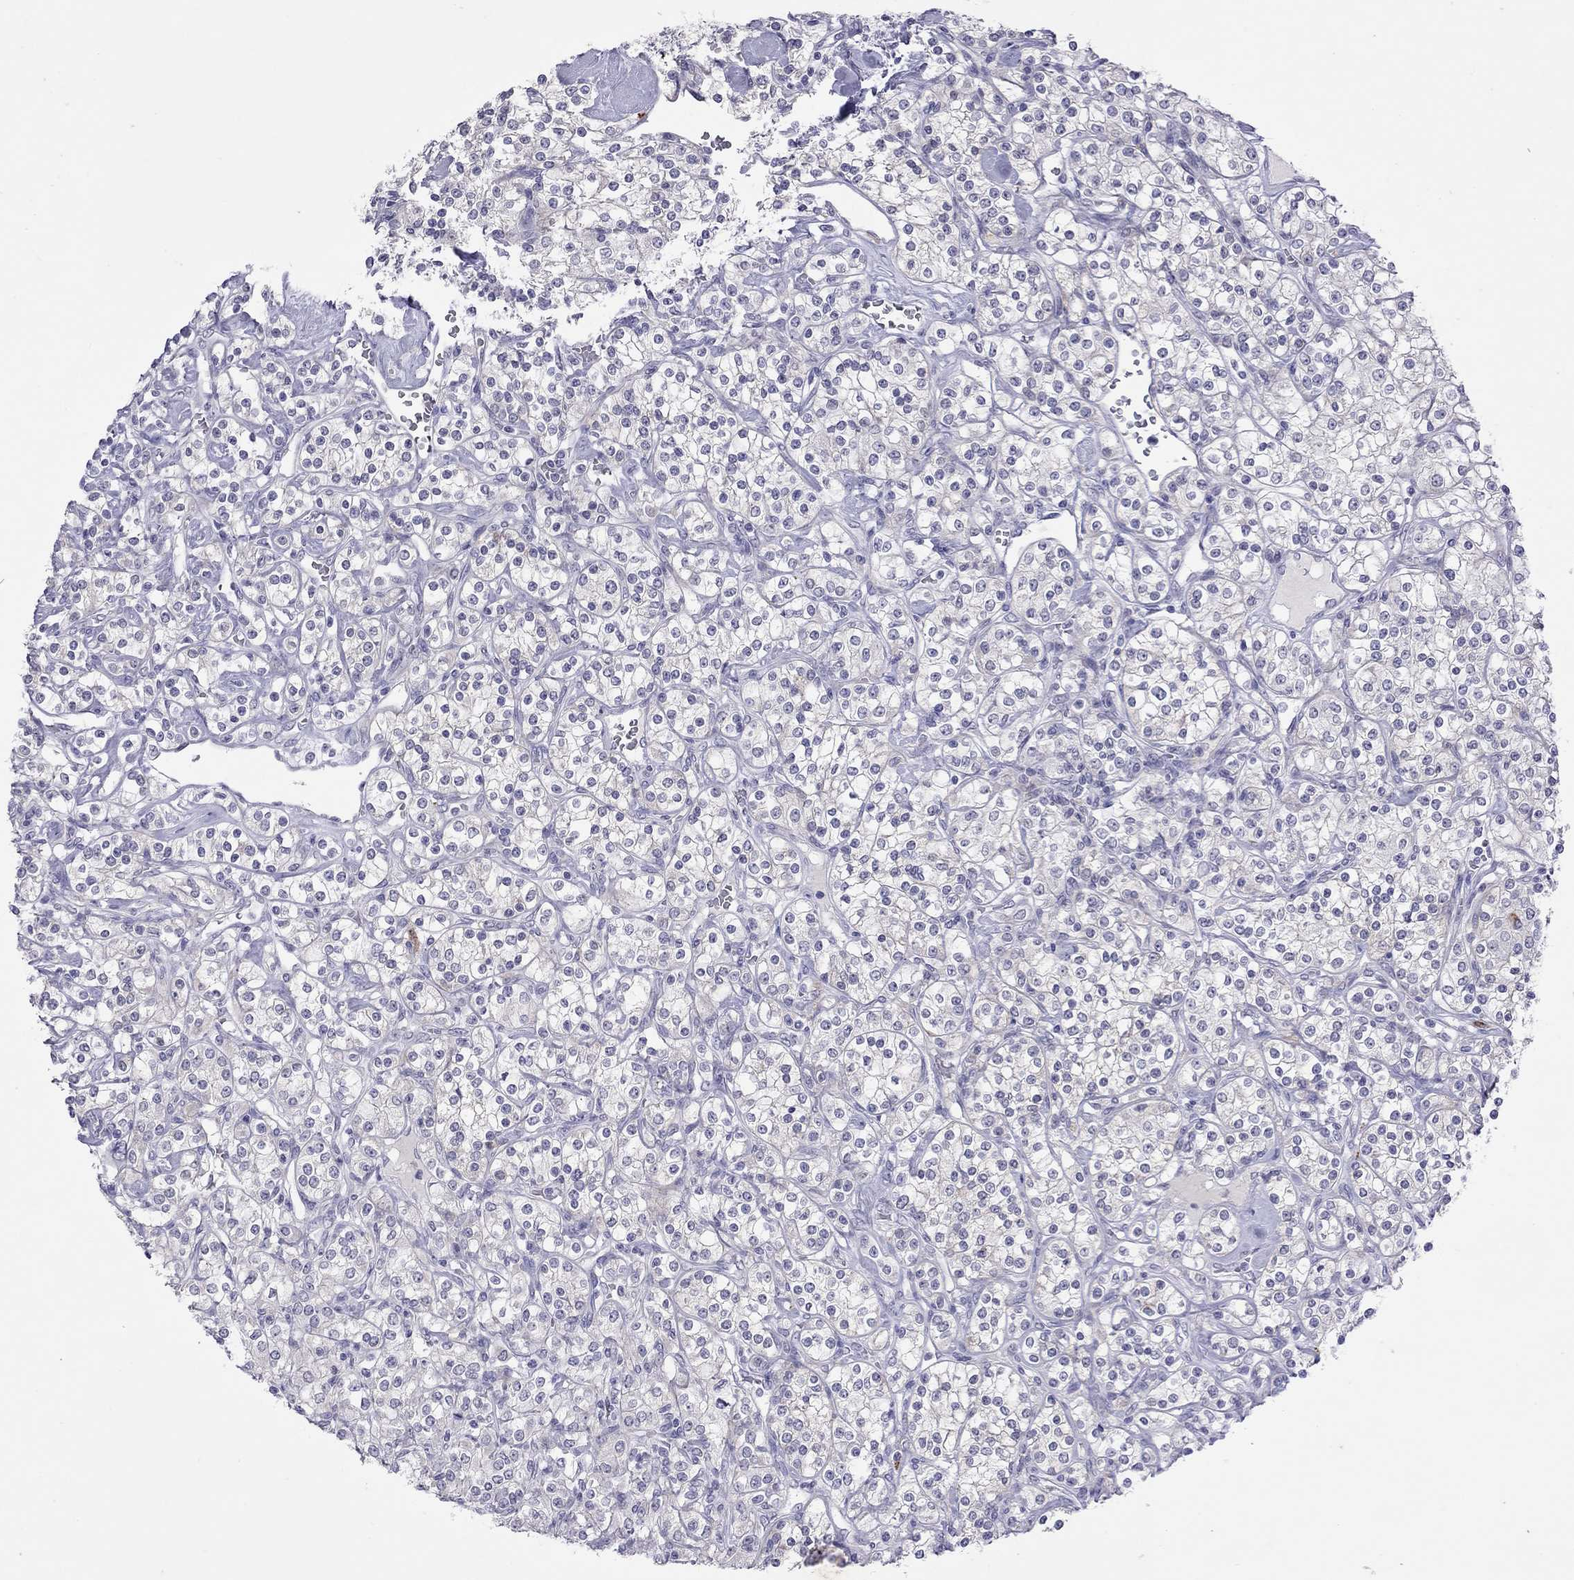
{"staining": {"intensity": "negative", "quantity": "none", "location": "none"}, "tissue": "renal cancer", "cell_type": "Tumor cells", "image_type": "cancer", "snomed": [{"axis": "morphology", "description": "Adenocarcinoma, NOS"}, {"axis": "topography", "description": "Kidney"}], "caption": "A photomicrograph of renal cancer stained for a protein reveals no brown staining in tumor cells. (DAB (3,3'-diaminobenzidine) immunohistochemistry with hematoxylin counter stain).", "gene": "SLAMF1", "patient": {"sex": "male", "age": 77}}